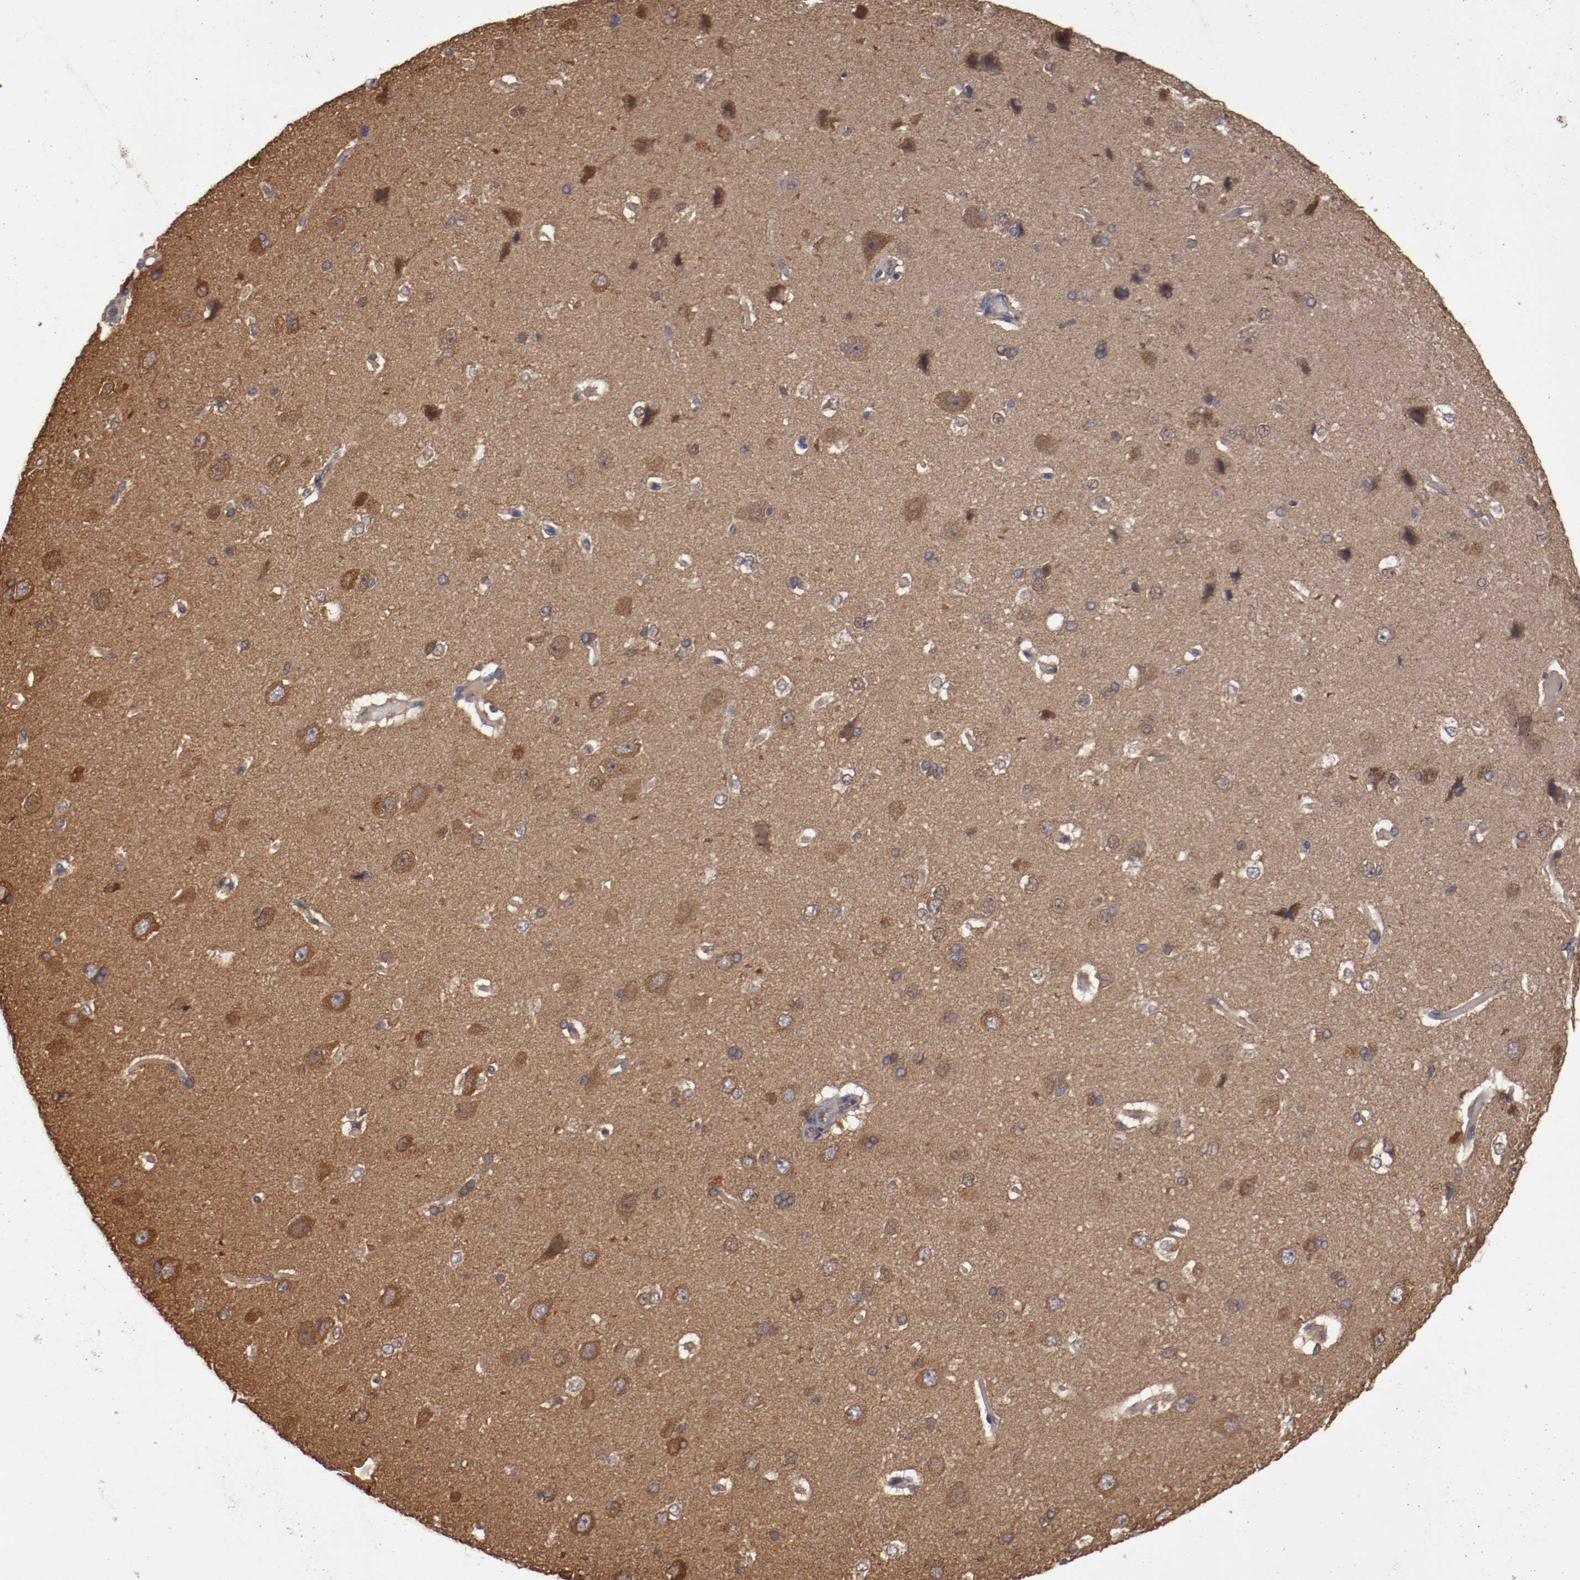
{"staining": {"intensity": "negative", "quantity": "none", "location": "none"}, "tissue": "cerebral cortex", "cell_type": "Endothelial cells", "image_type": "normal", "snomed": [{"axis": "morphology", "description": "Normal tissue, NOS"}, {"axis": "topography", "description": "Cerebral cortex"}], "caption": "The immunohistochemistry (IHC) image has no significant positivity in endothelial cells of cerebral cortex. Brightfield microscopy of immunohistochemistry (IHC) stained with DAB (3,3'-diaminobenzidine) (brown) and hematoxylin (blue), captured at high magnification.", "gene": "RPS6KA6", "patient": {"sex": "female", "age": 45}}